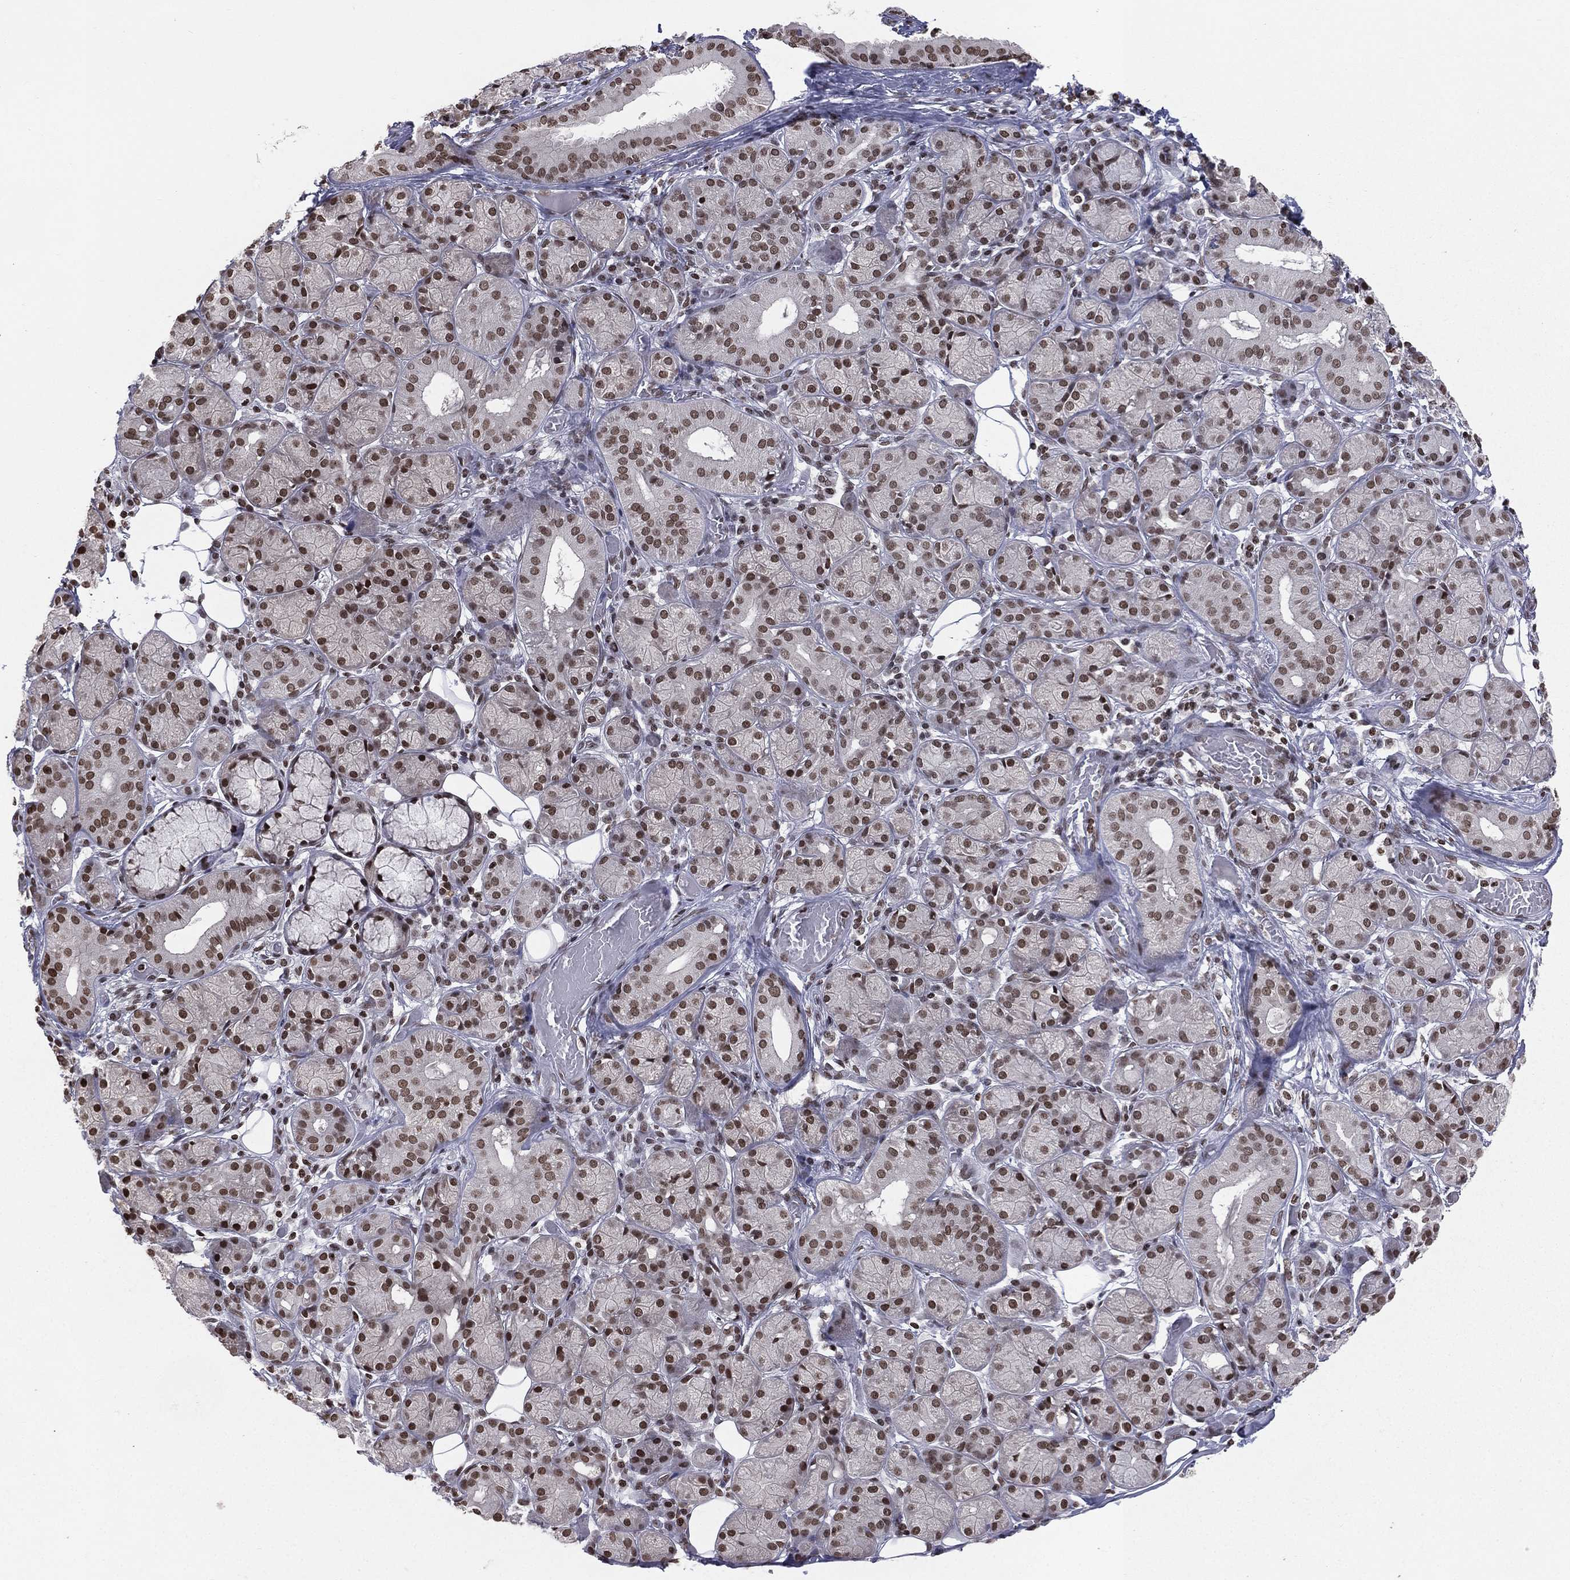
{"staining": {"intensity": "strong", "quantity": "25%-75%", "location": "nuclear"}, "tissue": "salivary gland", "cell_type": "Glandular cells", "image_type": "normal", "snomed": [{"axis": "morphology", "description": "Normal tissue, NOS"}, {"axis": "topography", "description": "Salivary gland"}], "caption": "About 25%-75% of glandular cells in benign salivary gland reveal strong nuclear protein expression as visualized by brown immunohistochemical staining.", "gene": "RFX7", "patient": {"sex": "male", "age": 71}}